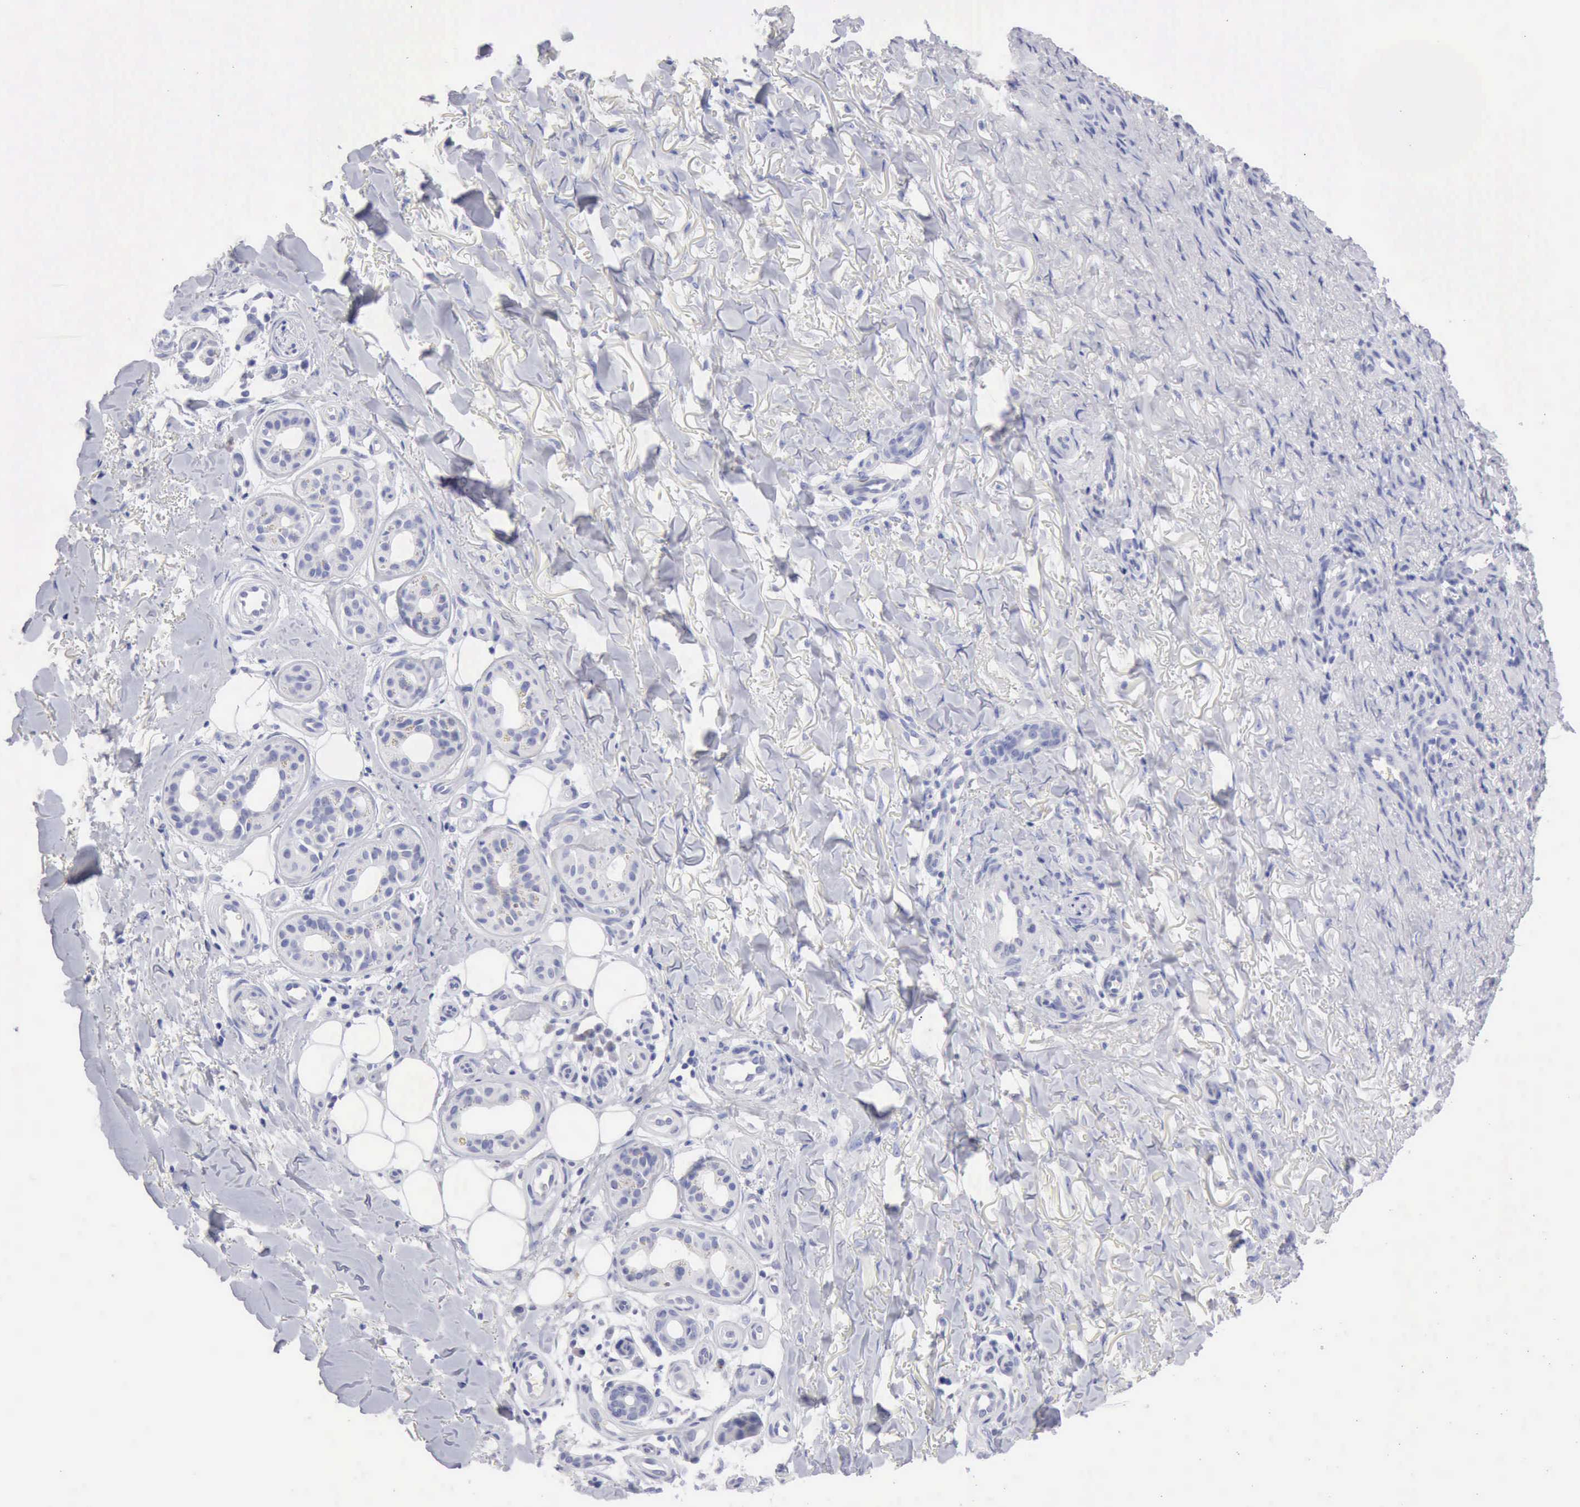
{"staining": {"intensity": "negative", "quantity": "none", "location": "none"}, "tissue": "skin cancer", "cell_type": "Tumor cells", "image_type": "cancer", "snomed": [{"axis": "morphology", "description": "Basal cell carcinoma"}, {"axis": "topography", "description": "Skin"}], "caption": "Skin basal cell carcinoma was stained to show a protein in brown. There is no significant expression in tumor cells.", "gene": "ANGEL1", "patient": {"sex": "male", "age": 81}}